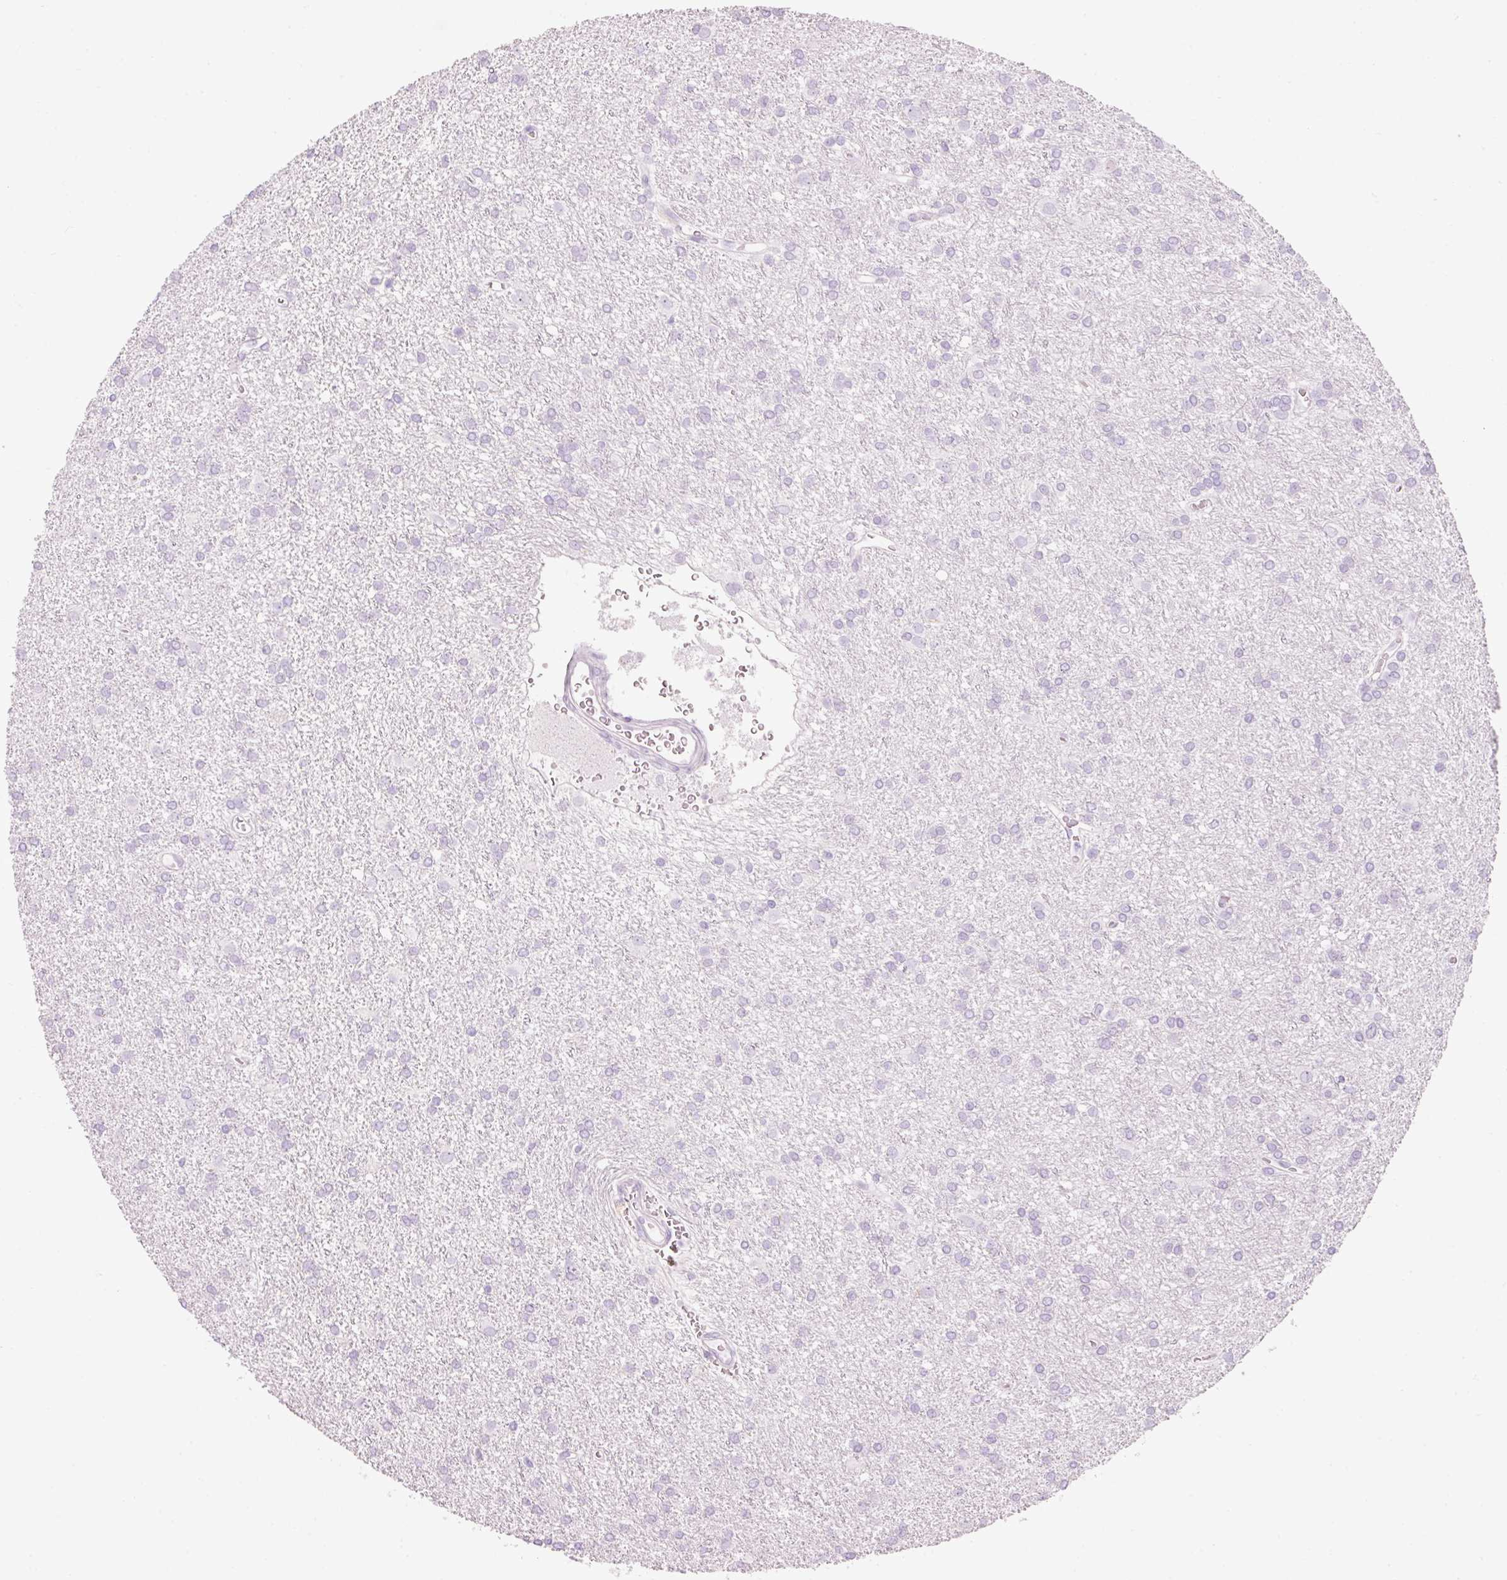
{"staining": {"intensity": "negative", "quantity": "none", "location": "none"}, "tissue": "glioma", "cell_type": "Tumor cells", "image_type": "cancer", "snomed": [{"axis": "morphology", "description": "Glioma, malignant, High grade"}, {"axis": "topography", "description": "Brain"}], "caption": "Immunohistochemical staining of glioma displays no significant staining in tumor cells.", "gene": "CMA1", "patient": {"sex": "female", "age": 50}}